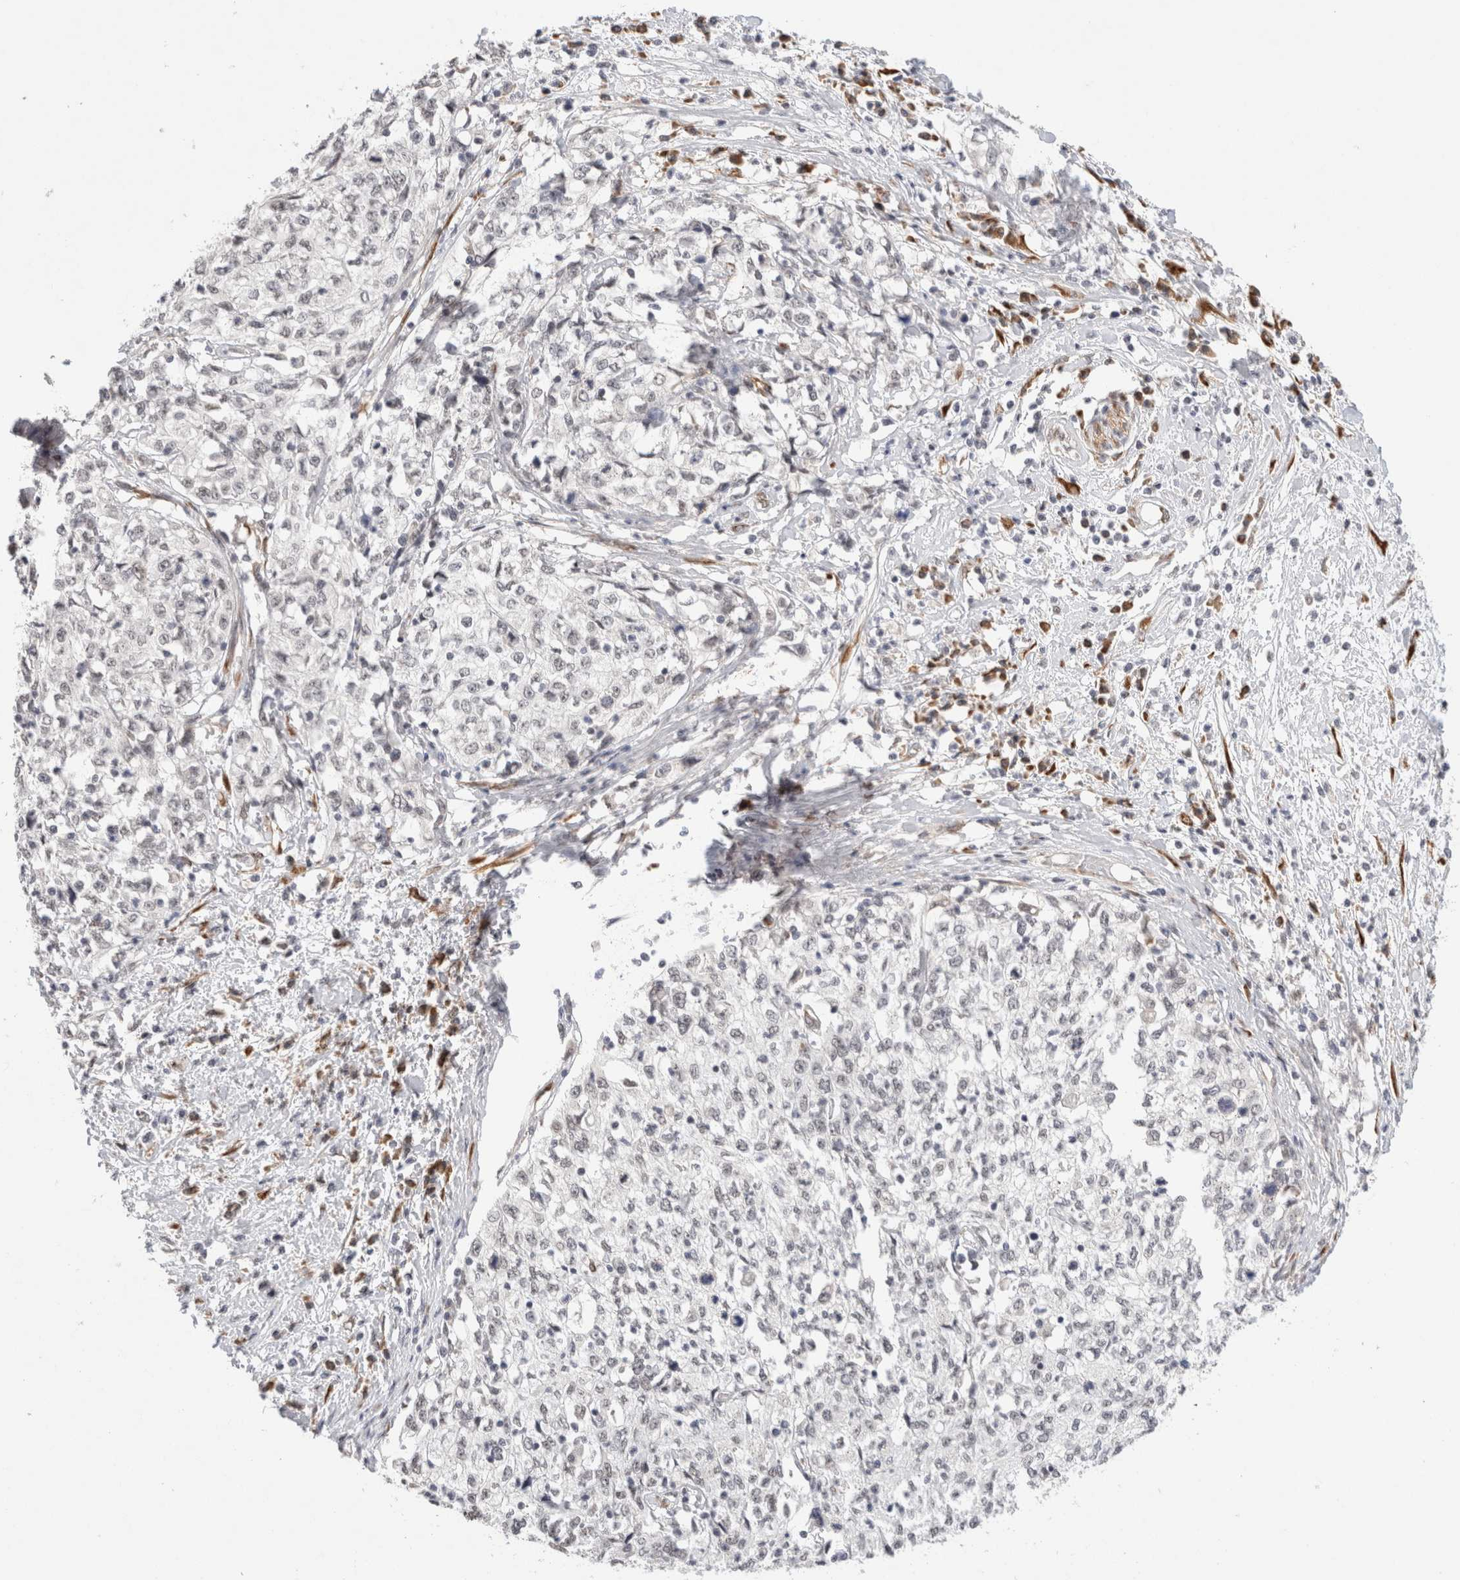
{"staining": {"intensity": "negative", "quantity": "none", "location": "none"}, "tissue": "cervical cancer", "cell_type": "Tumor cells", "image_type": "cancer", "snomed": [{"axis": "morphology", "description": "Squamous cell carcinoma, NOS"}, {"axis": "topography", "description": "Cervix"}], "caption": "Cervical cancer stained for a protein using immunohistochemistry exhibits no positivity tumor cells.", "gene": "HDLBP", "patient": {"sex": "female", "age": 57}}